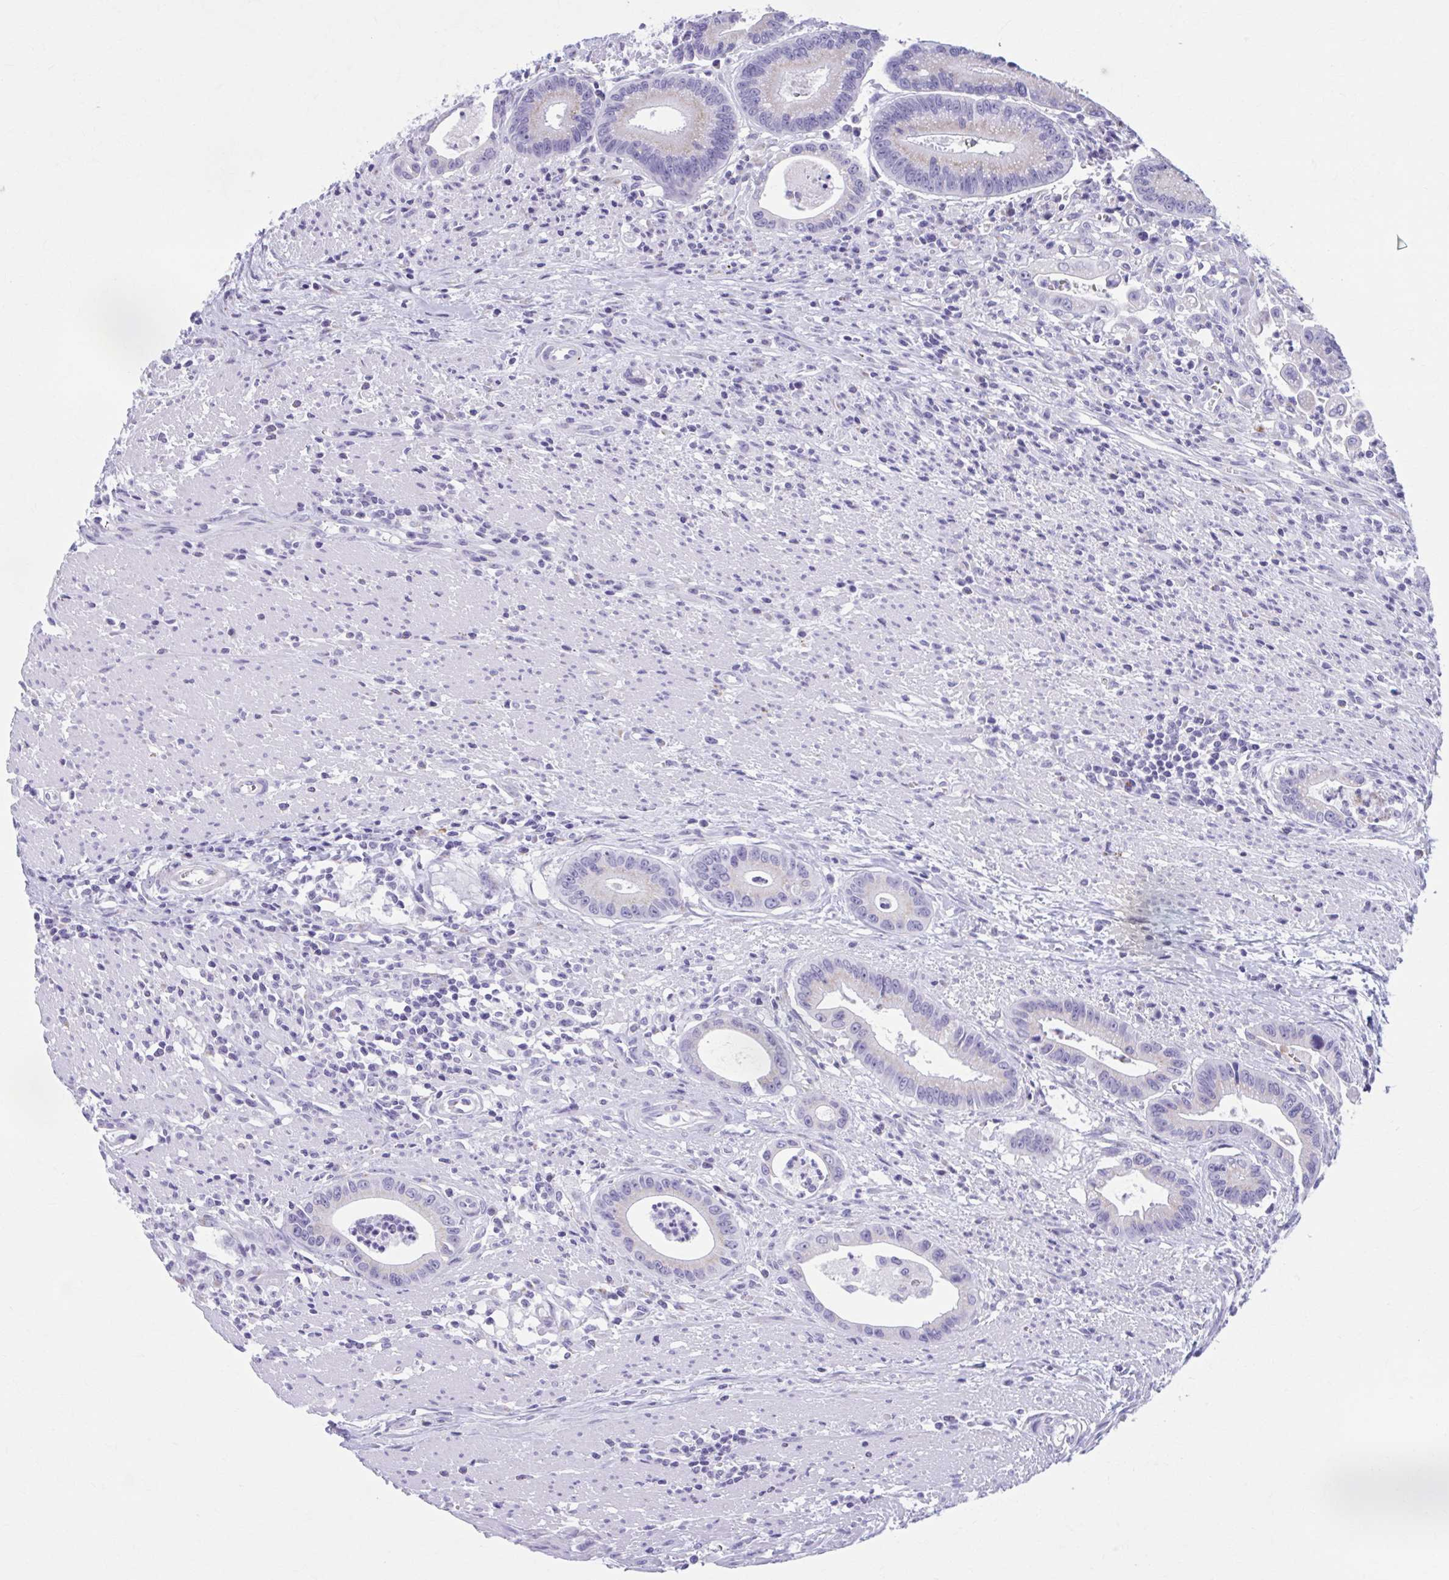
{"staining": {"intensity": "negative", "quantity": "none", "location": "none"}, "tissue": "colorectal cancer", "cell_type": "Tumor cells", "image_type": "cancer", "snomed": [{"axis": "morphology", "description": "Adenocarcinoma, NOS"}, {"axis": "topography", "description": "Rectum"}], "caption": "Tumor cells are negative for brown protein staining in colorectal cancer (adenocarcinoma).", "gene": "KCNE2", "patient": {"sex": "female", "age": 81}}